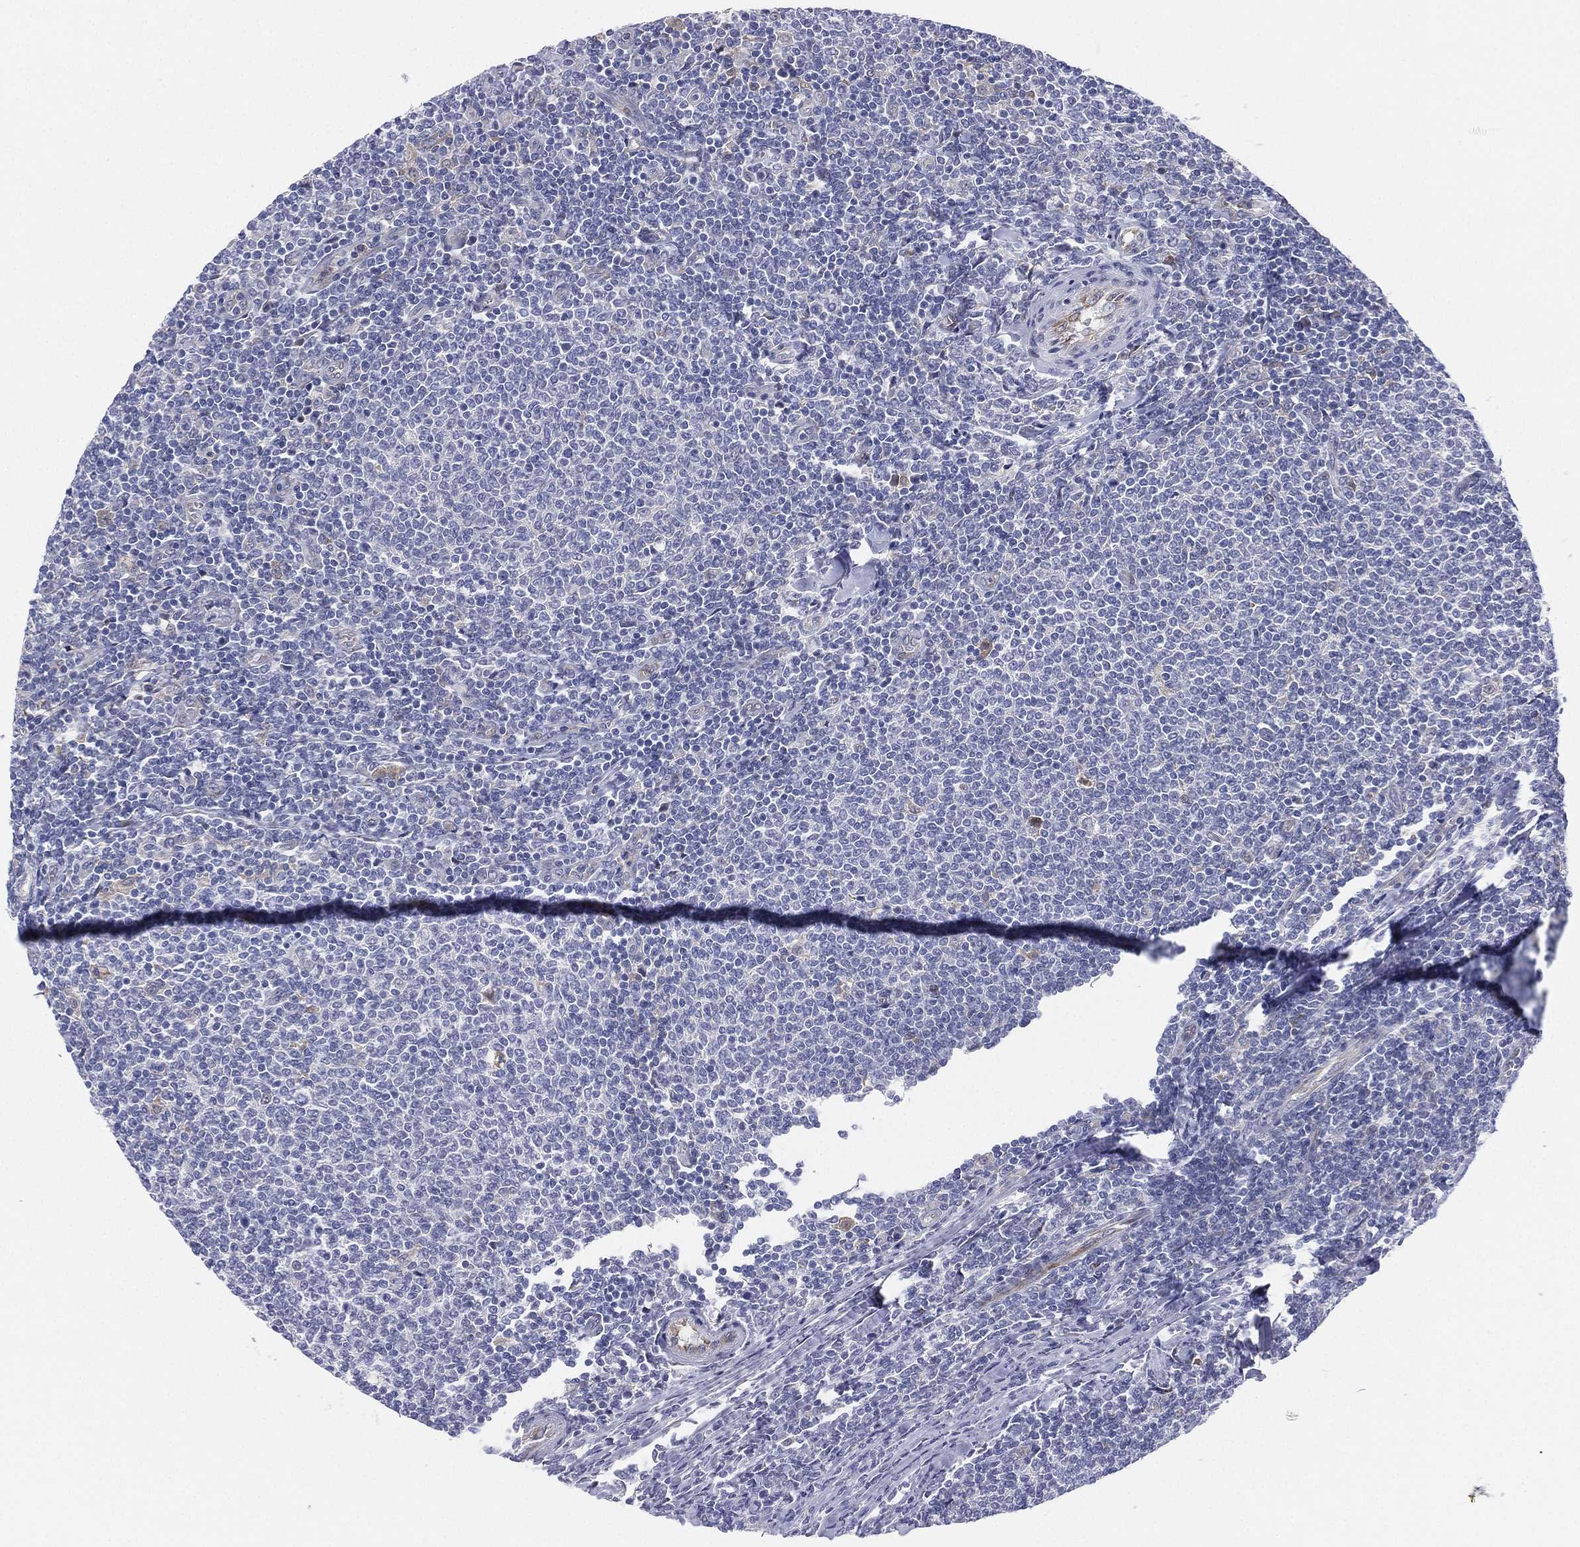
{"staining": {"intensity": "weak", "quantity": "<25%", "location": "cytoplasmic/membranous"}, "tissue": "lymphoma", "cell_type": "Tumor cells", "image_type": "cancer", "snomed": [{"axis": "morphology", "description": "Malignant lymphoma, non-Hodgkin's type, Low grade"}, {"axis": "topography", "description": "Lymph node"}], "caption": "Image shows no significant protein staining in tumor cells of lymphoma.", "gene": "MLF1", "patient": {"sex": "male", "age": 52}}